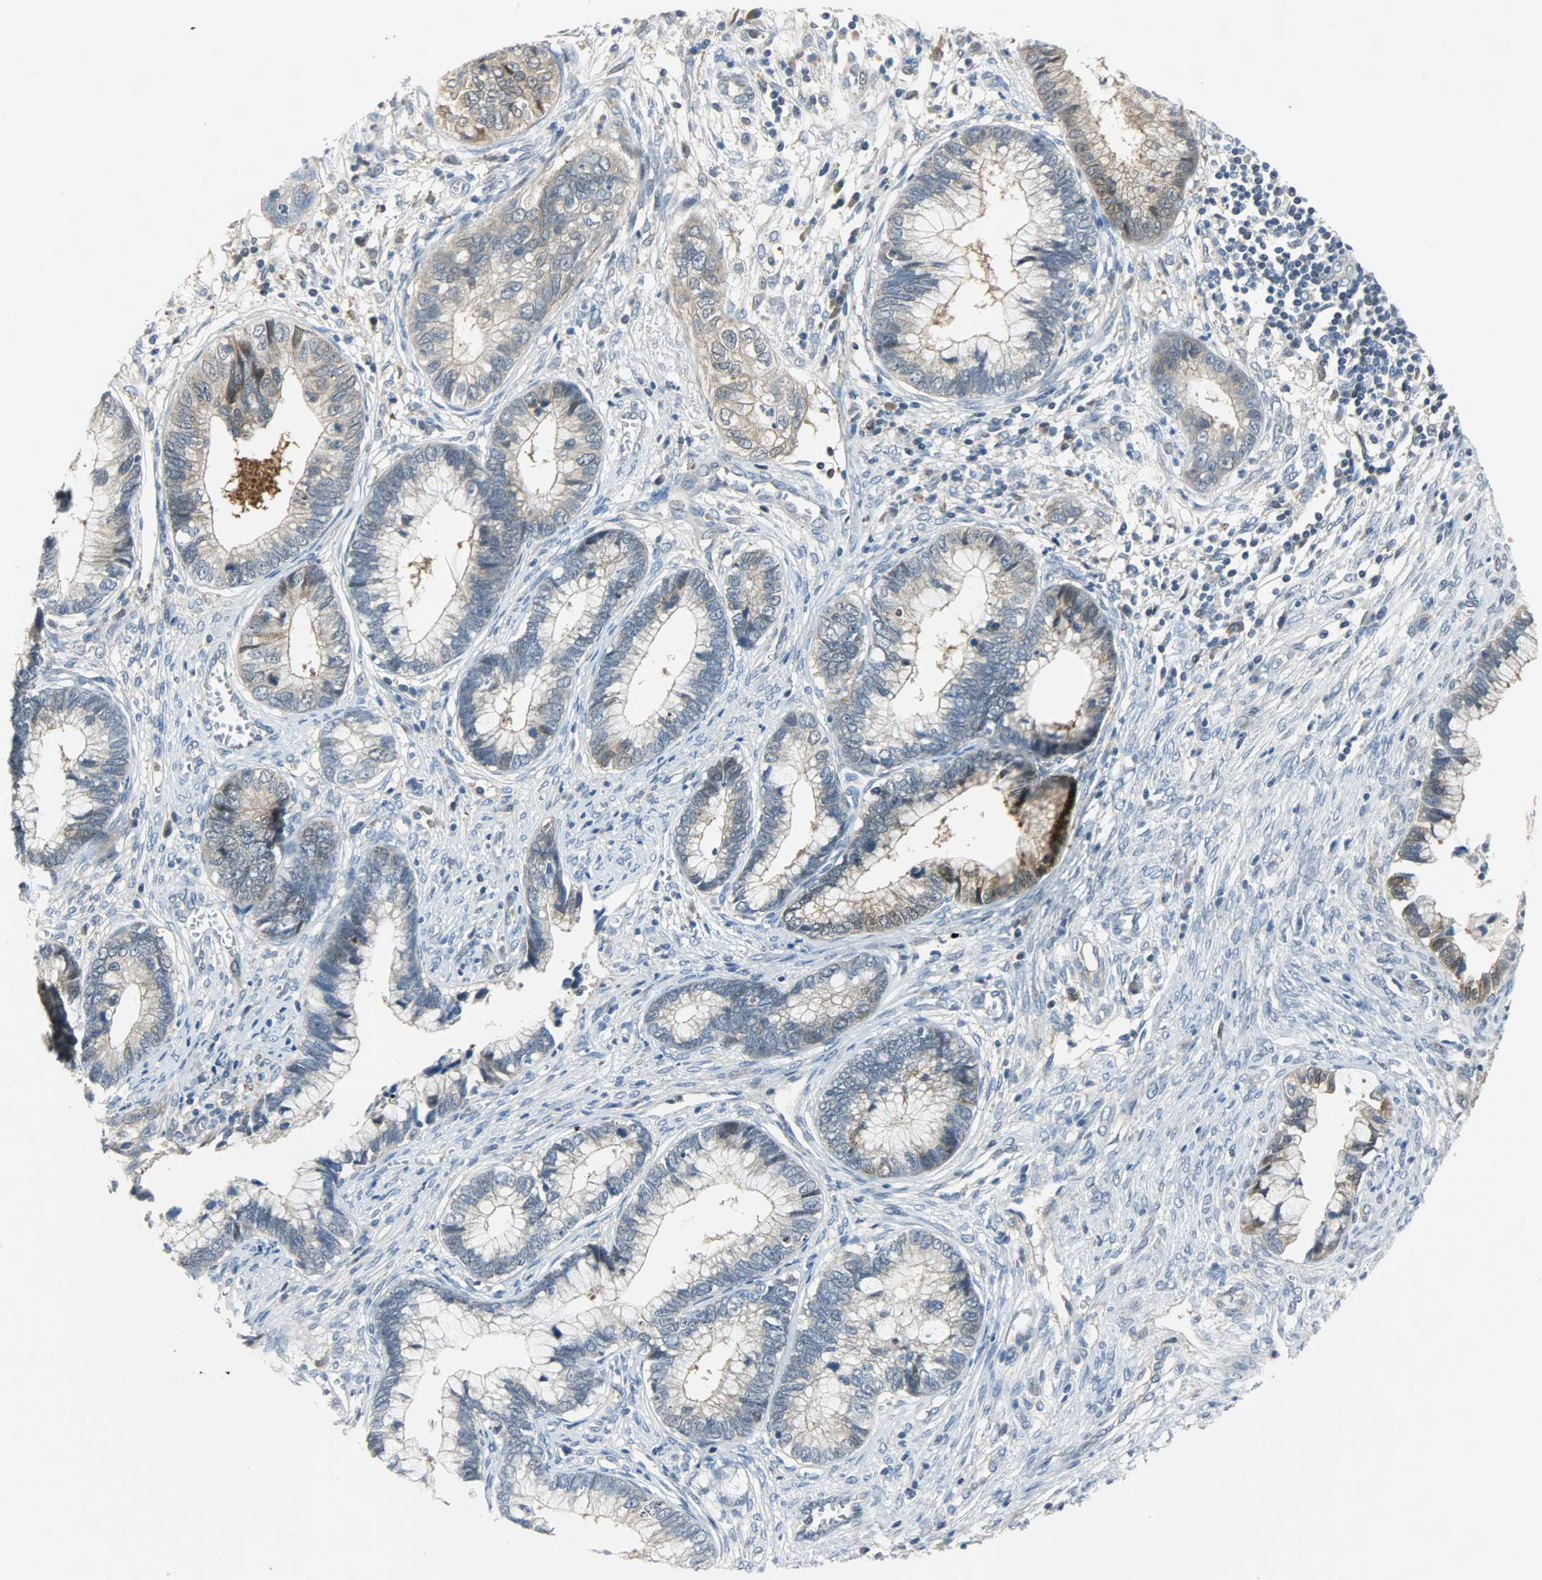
{"staining": {"intensity": "moderate", "quantity": "<25%", "location": "cytoplasmic/membranous"}, "tissue": "cervical cancer", "cell_type": "Tumor cells", "image_type": "cancer", "snomed": [{"axis": "morphology", "description": "Adenocarcinoma, NOS"}, {"axis": "topography", "description": "Cervix"}], "caption": "Brown immunohistochemical staining in human cervical cancer (adenocarcinoma) exhibits moderate cytoplasmic/membranous positivity in about <25% of tumor cells. The staining was performed using DAB (3,3'-diaminobenzidine), with brown indicating positive protein expression. Nuclei are stained blue with hematoxylin.", "gene": "EIF4EBP1", "patient": {"sex": "female", "age": 44}}